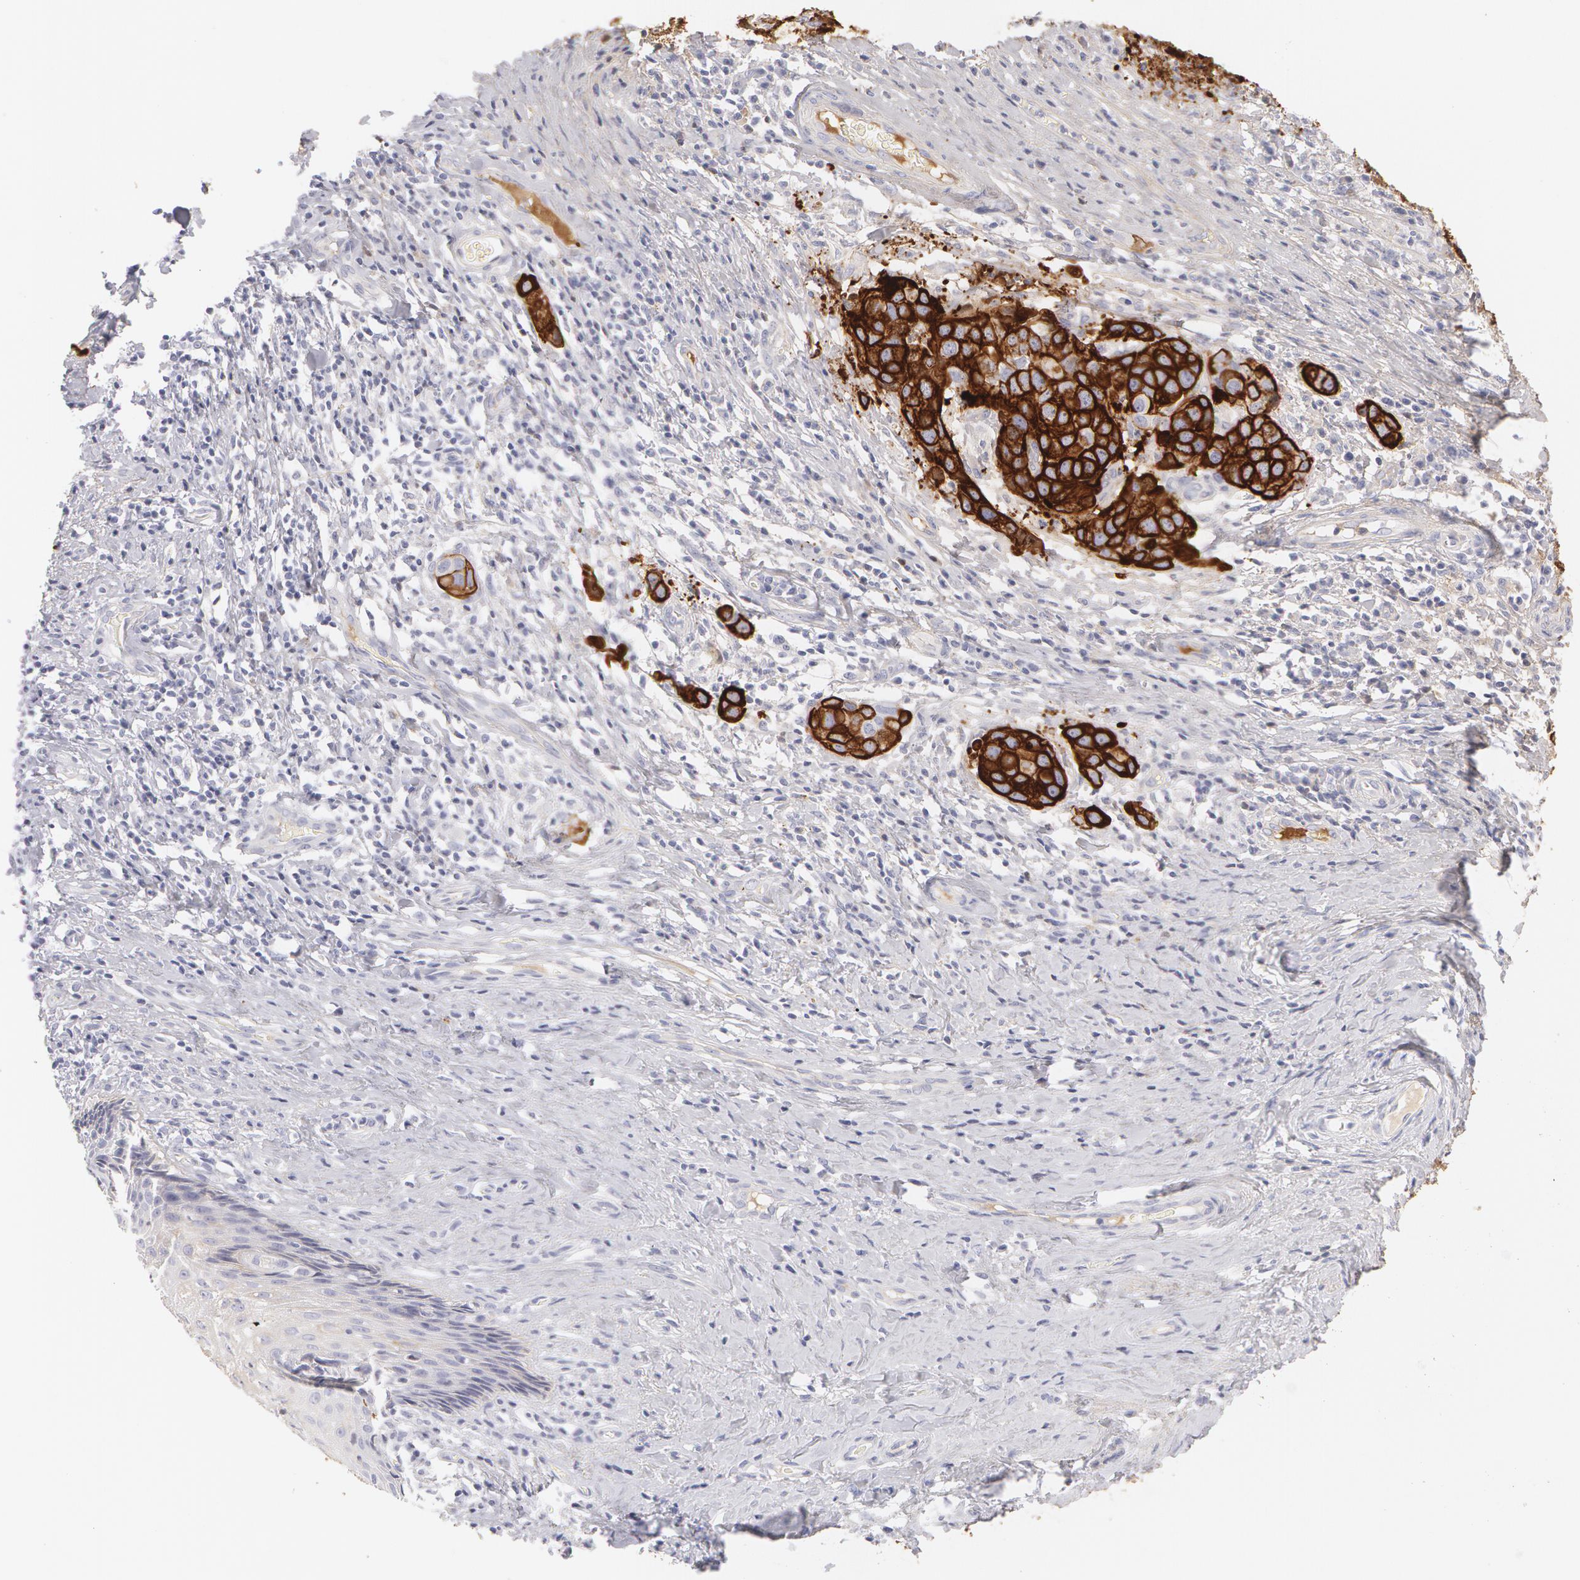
{"staining": {"intensity": "strong", "quantity": ">75%", "location": "cytoplasmic/membranous"}, "tissue": "cervical cancer", "cell_type": "Tumor cells", "image_type": "cancer", "snomed": [{"axis": "morphology", "description": "Squamous cell carcinoma, NOS"}, {"axis": "topography", "description": "Cervix"}], "caption": "Protein staining exhibits strong cytoplasmic/membranous positivity in approximately >75% of tumor cells in cervical cancer (squamous cell carcinoma).", "gene": "KRT8", "patient": {"sex": "female", "age": 54}}